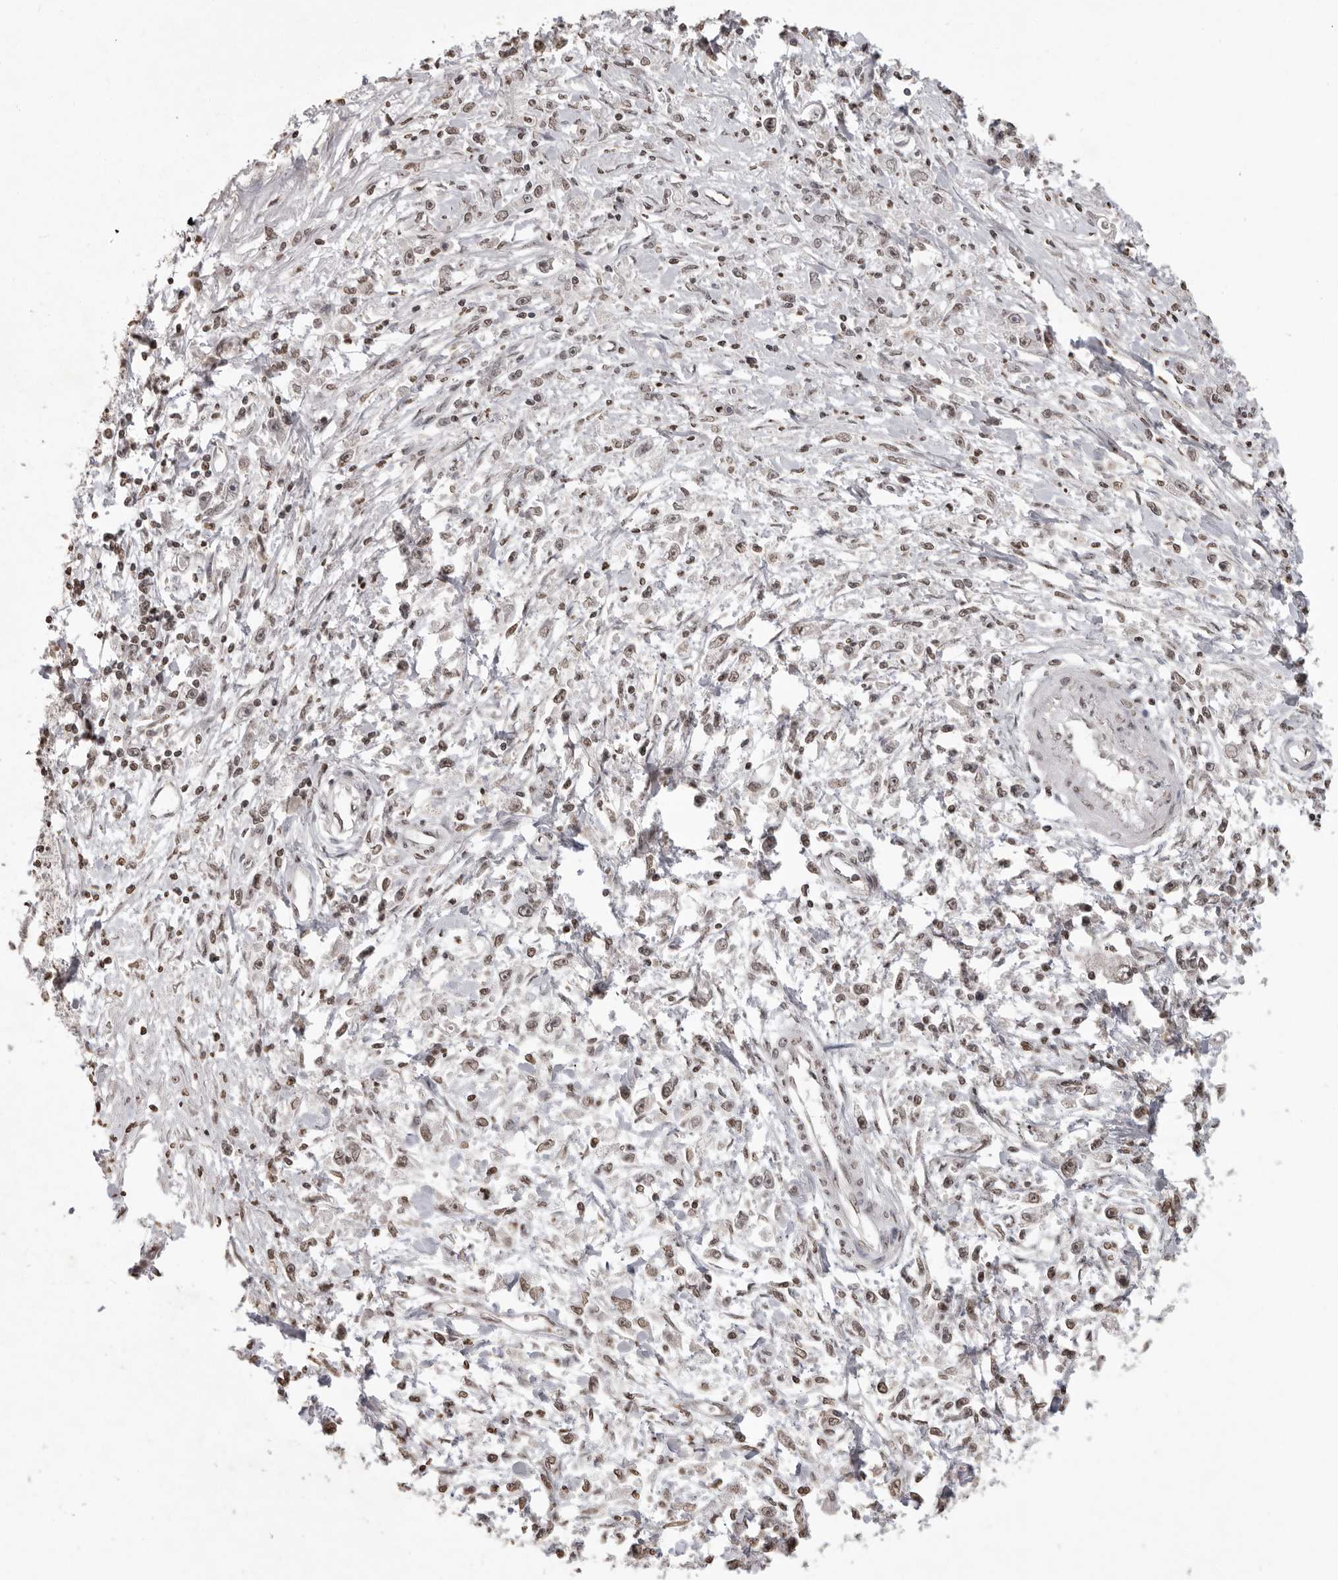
{"staining": {"intensity": "weak", "quantity": ">75%", "location": "nuclear"}, "tissue": "stomach cancer", "cell_type": "Tumor cells", "image_type": "cancer", "snomed": [{"axis": "morphology", "description": "Adenocarcinoma, NOS"}, {"axis": "topography", "description": "Stomach"}], "caption": "Brown immunohistochemical staining in stomach adenocarcinoma exhibits weak nuclear positivity in approximately >75% of tumor cells.", "gene": "WDR45", "patient": {"sex": "female", "age": 59}}